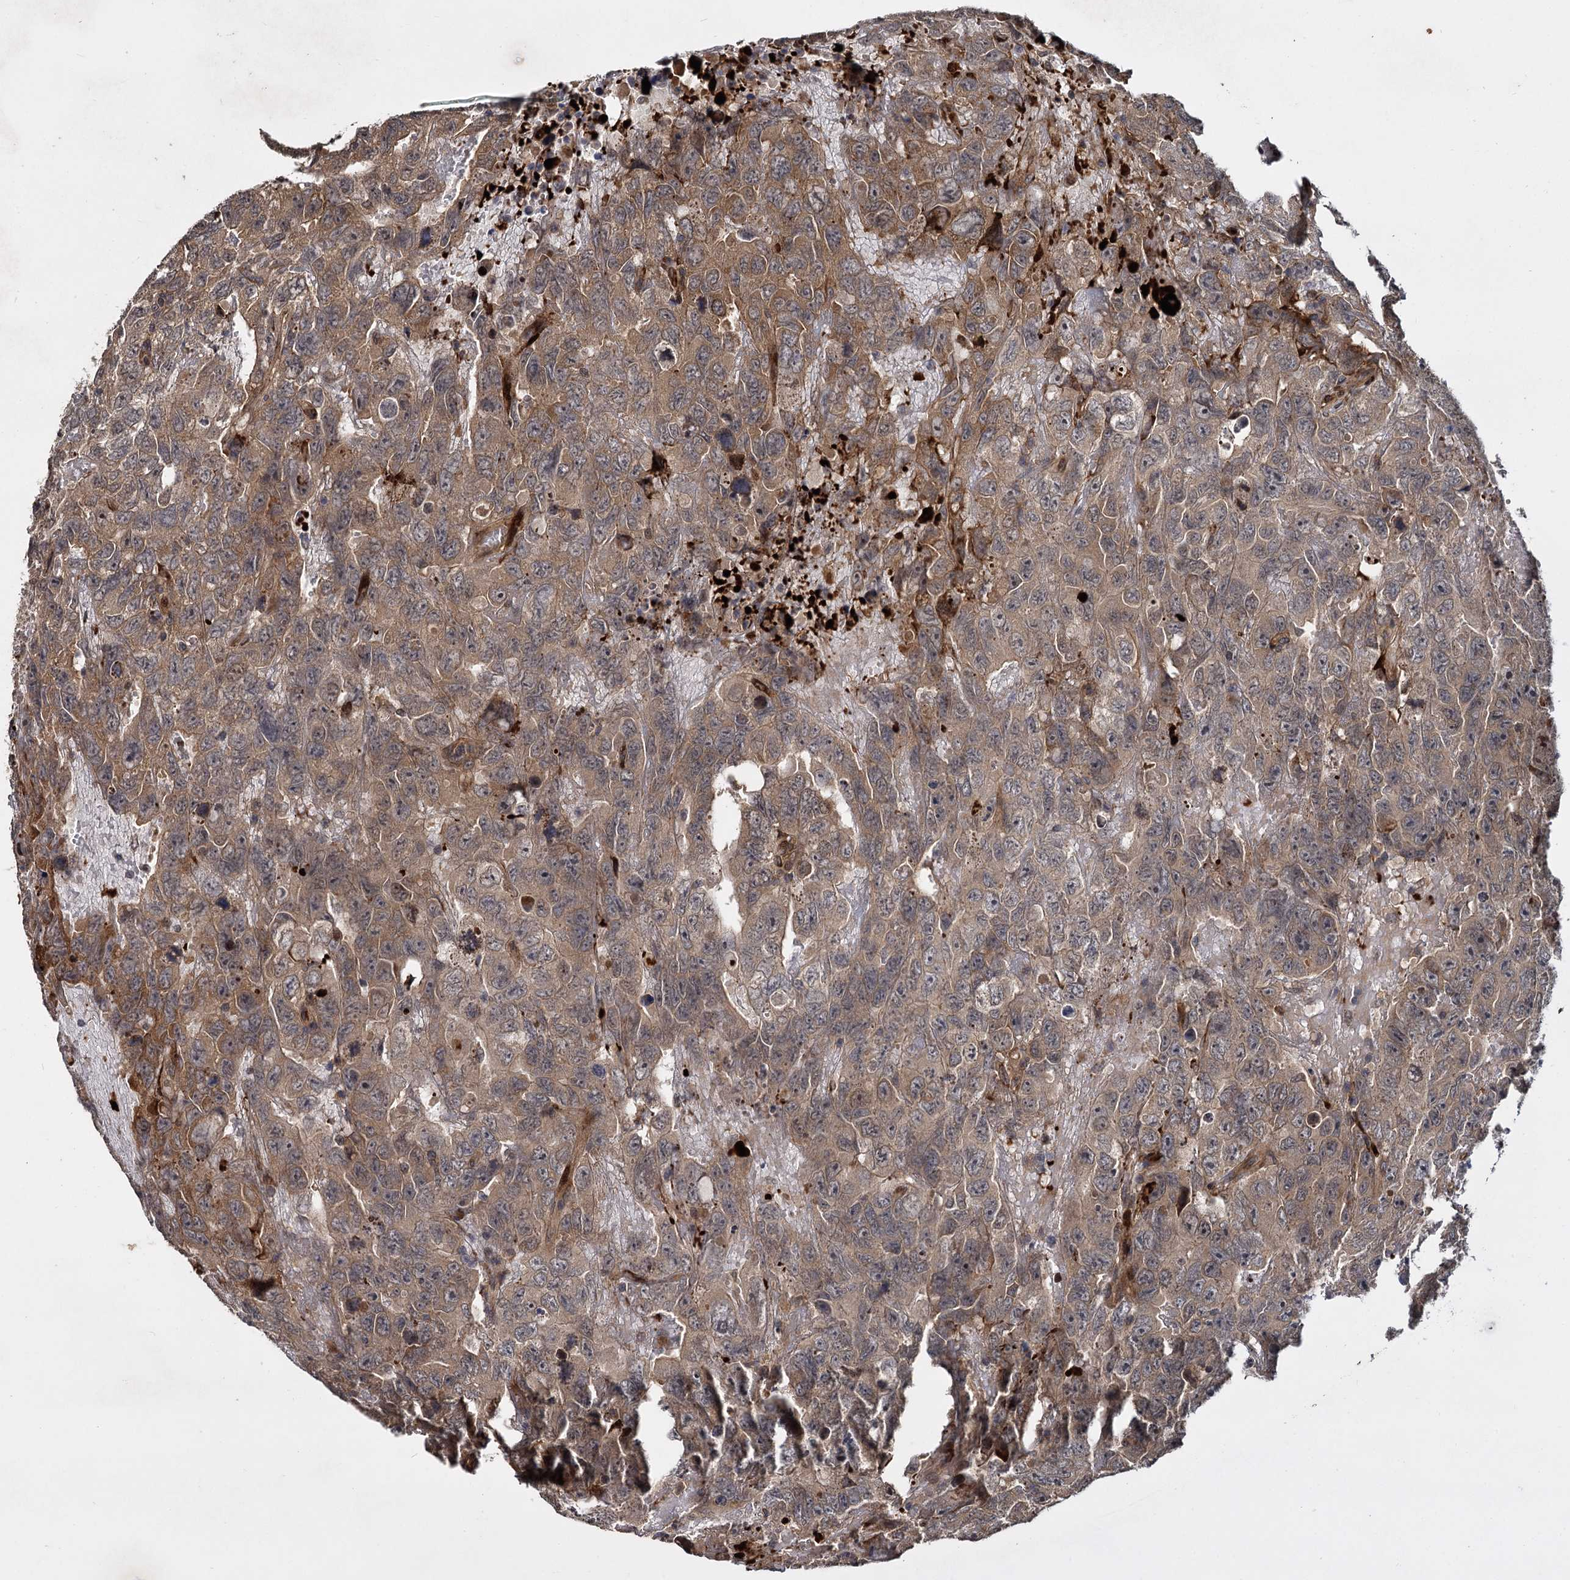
{"staining": {"intensity": "moderate", "quantity": ">75%", "location": "cytoplasmic/membranous"}, "tissue": "testis cancer", "cell_type": "Tumor cells", "image_type": "cancer", "snomed": [{"axis": "morphology", "description": "Carcinoma, Embryonal, NOS"}, {"axis": "topography", "description": "Testis"}], "caption": "The immunohistochemical stain shows moderate cytoplasmic/membranous positivity in tumor cells of embryonal carcinoma (testis) tissue.", "gene": "INPPL1", "patient": {"sex": "male", "age": 45}}